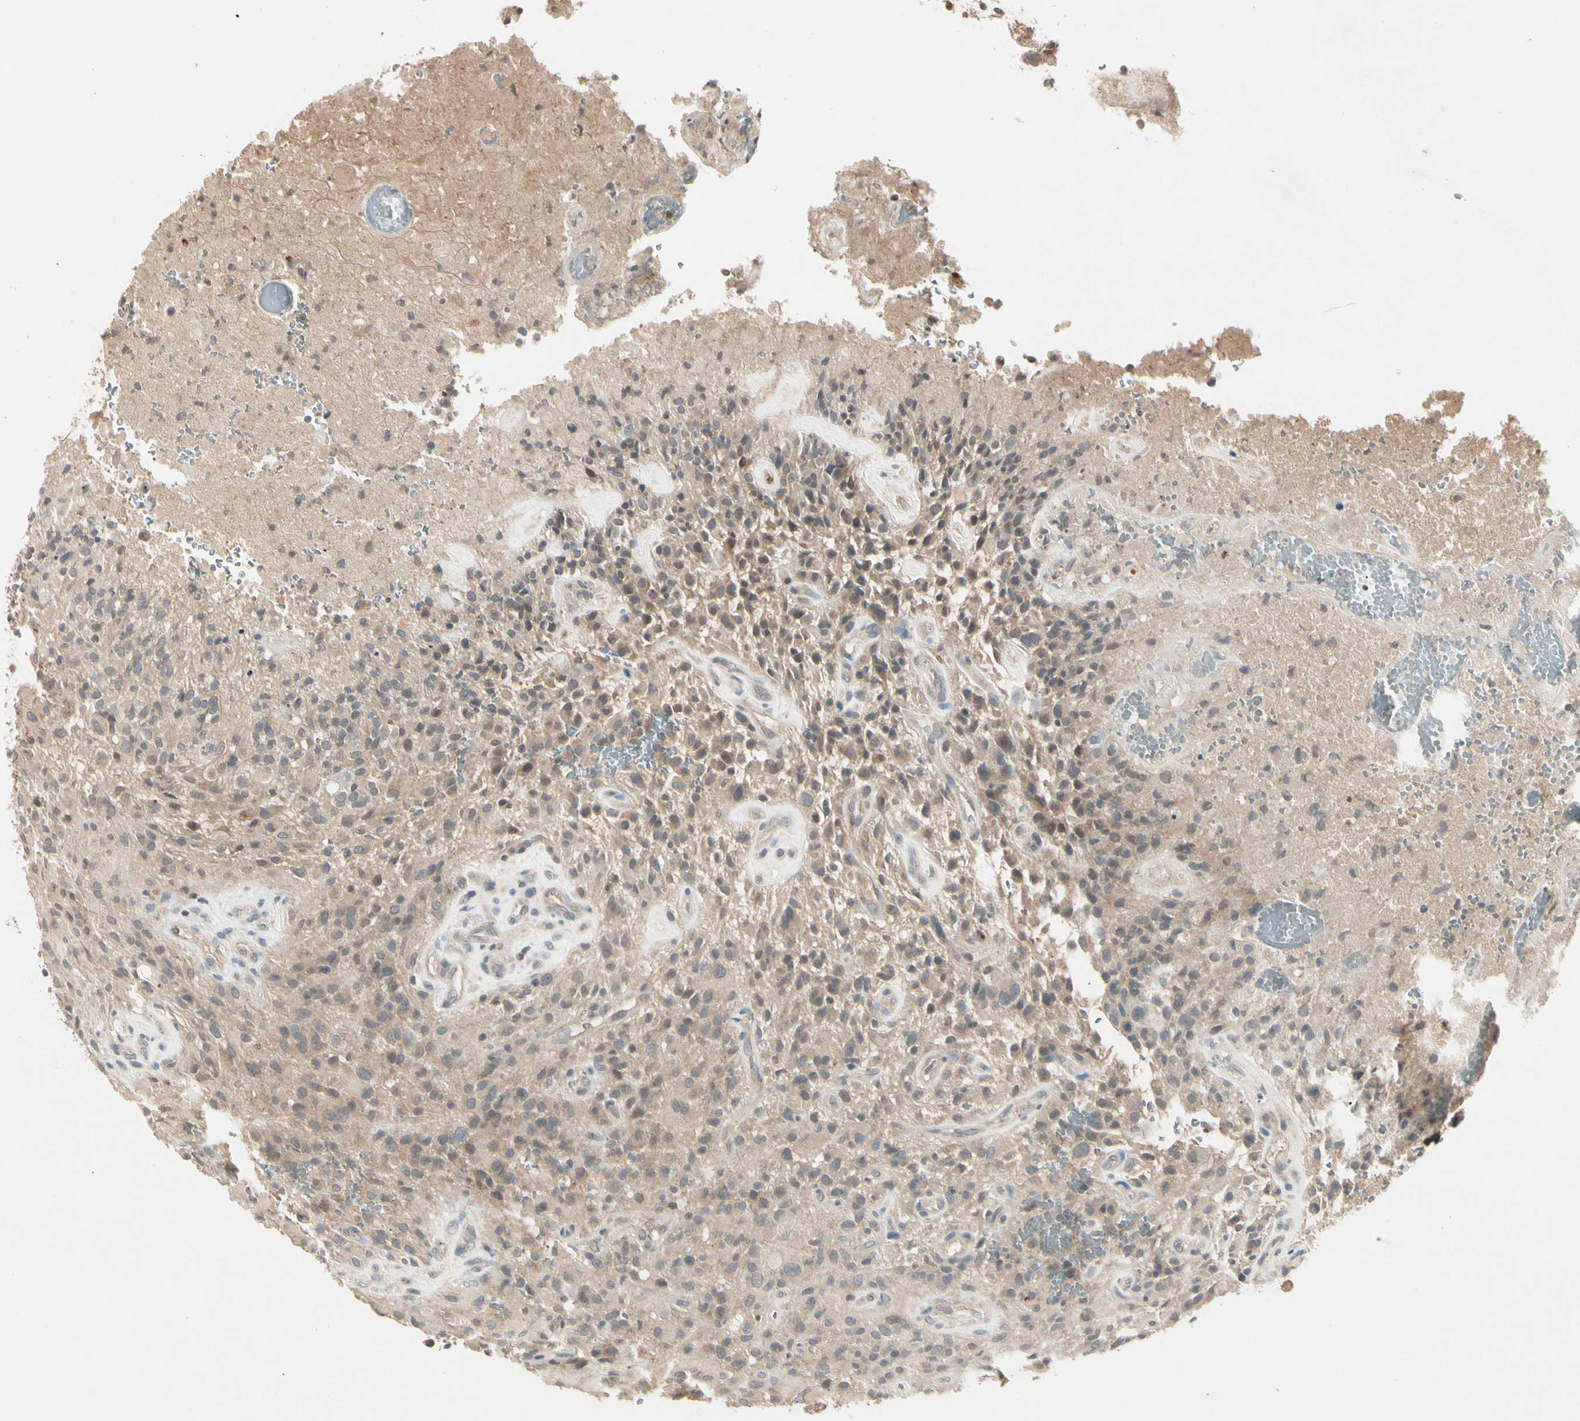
{"staining": {"intensity": "weak", "quantity": "<25%", "location": "cytoplasmic/membranous"}, "tissue": "glioma", "cell_type": "Tumor cells", "image_type": "cancer", "snomed": [{"axis": "morphology", "description": "Glioma, malignant, High grade"}, {"axis": "topography", "description": "Brain"}], "caption": "Immunohistochemistry of human glioma reveals no positivity in tumor cells. (DAB (3,3'-diaminobenzidine) IHC with hematoxylin counter stain).", "gene": "CCL4", "patient": {"sex": "male", "age": 71}}